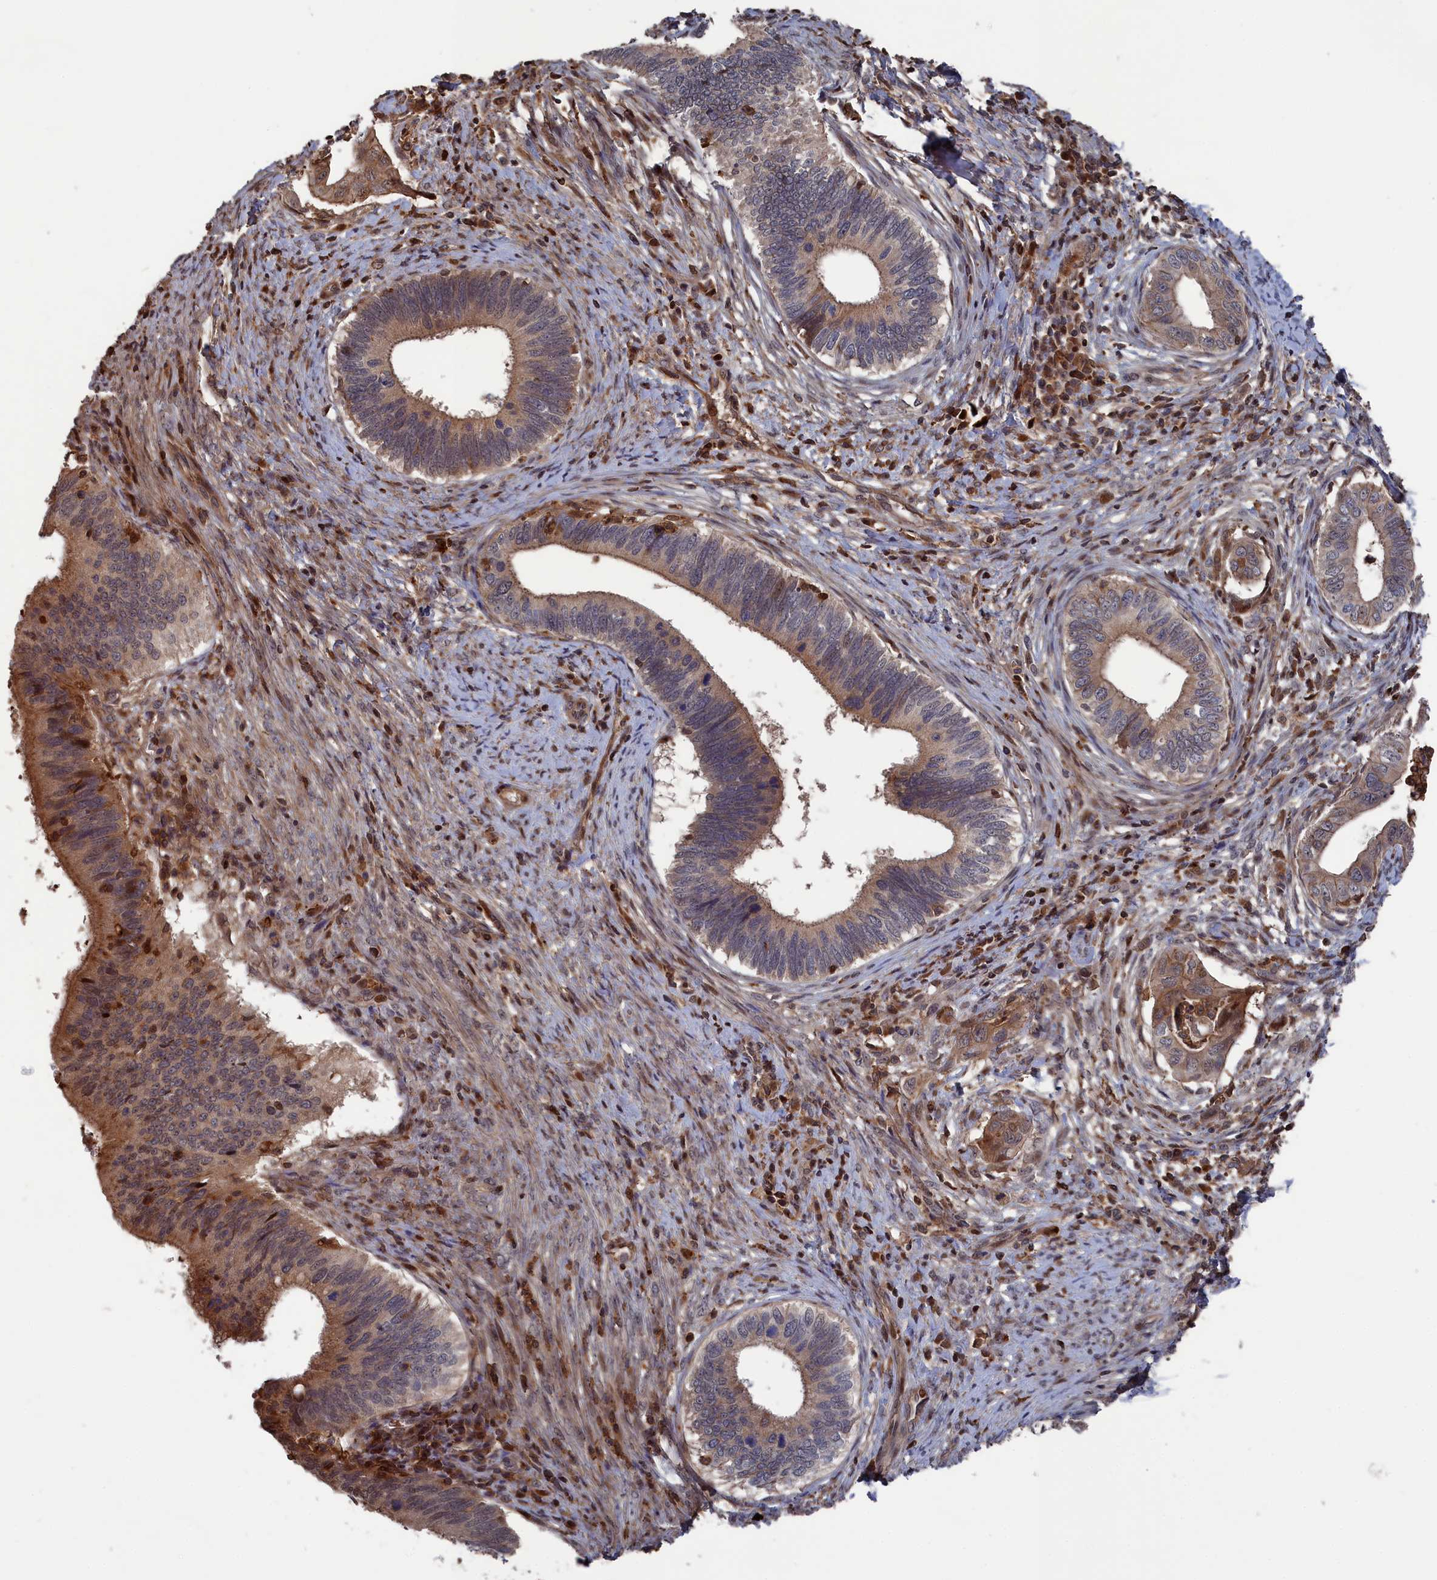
{"staining": {"intensity": "moderate", "quantity": "25%-75%", "location": "cytoplasmic/membranous"}, "tissue": "cervical cancer", "cell_type": "Tumor cells", "image_type": "cancer", "snomed": [{"axis": "morphology", "description": "Adenocarcinoma, NOS"}, {"axis": "topography", "description": "Cervix"}], "caption": "This image displays adenocarcinoma (cervical) stained with IHC to label a protein in brown. The cytoplasmic/membranous of tumor cells show moderate positivity for the protein. Nuclei are counter-stained blue.", "gene": "PLA2G15", "patient": {"sex": "female", "age": 42}}